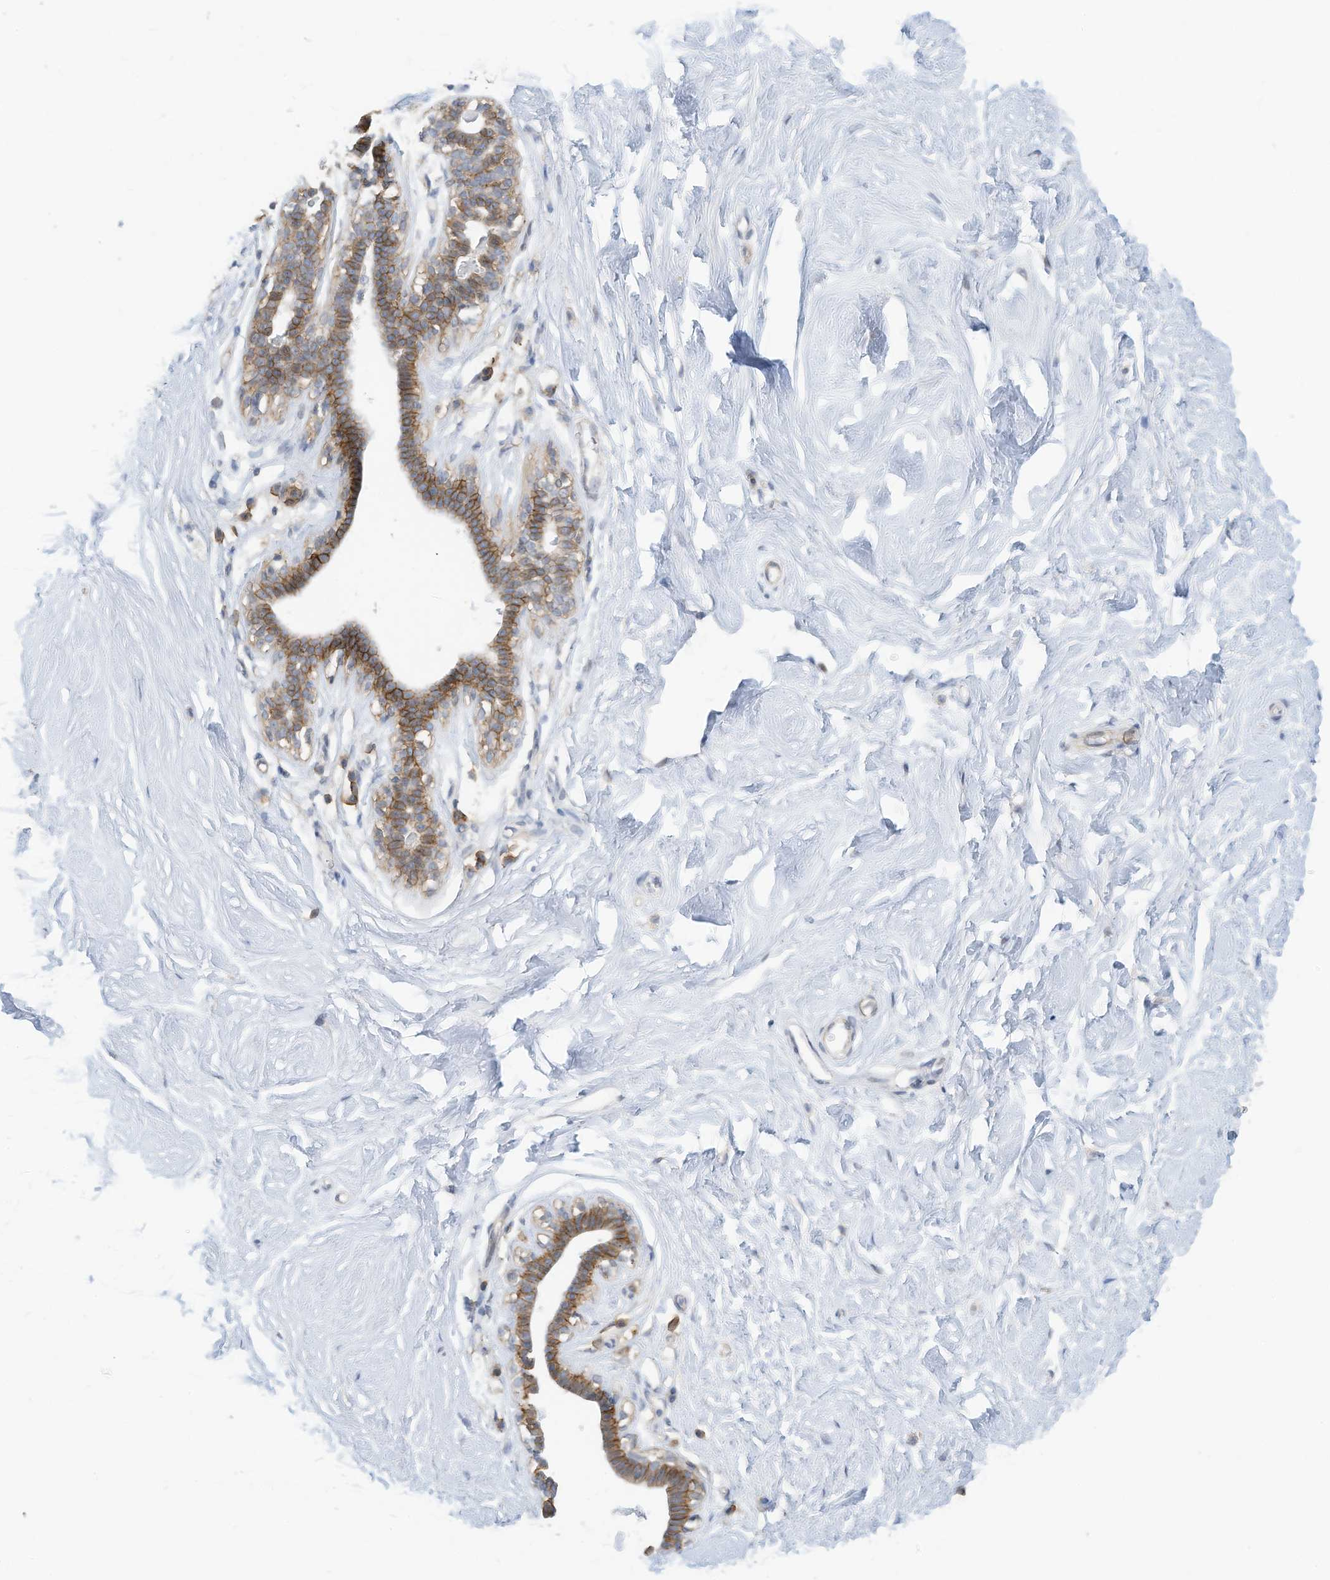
{"staining": {"intensity": "negative", "quantity": "none", "location": "none"}, "tissue": "breast", "cell_type": "Adipocytes", "image_type": "normal", "snomed": [{"axis": "morphology", "description": "Normal tissue, NOS"}, {"axis": "topography", "description": "Breast"}], "caption": "IHC of benign human breast reveals no expression in adipocytes.", "gene": "SLC1A5", "patient": {"sex": "female", "age": 26}}